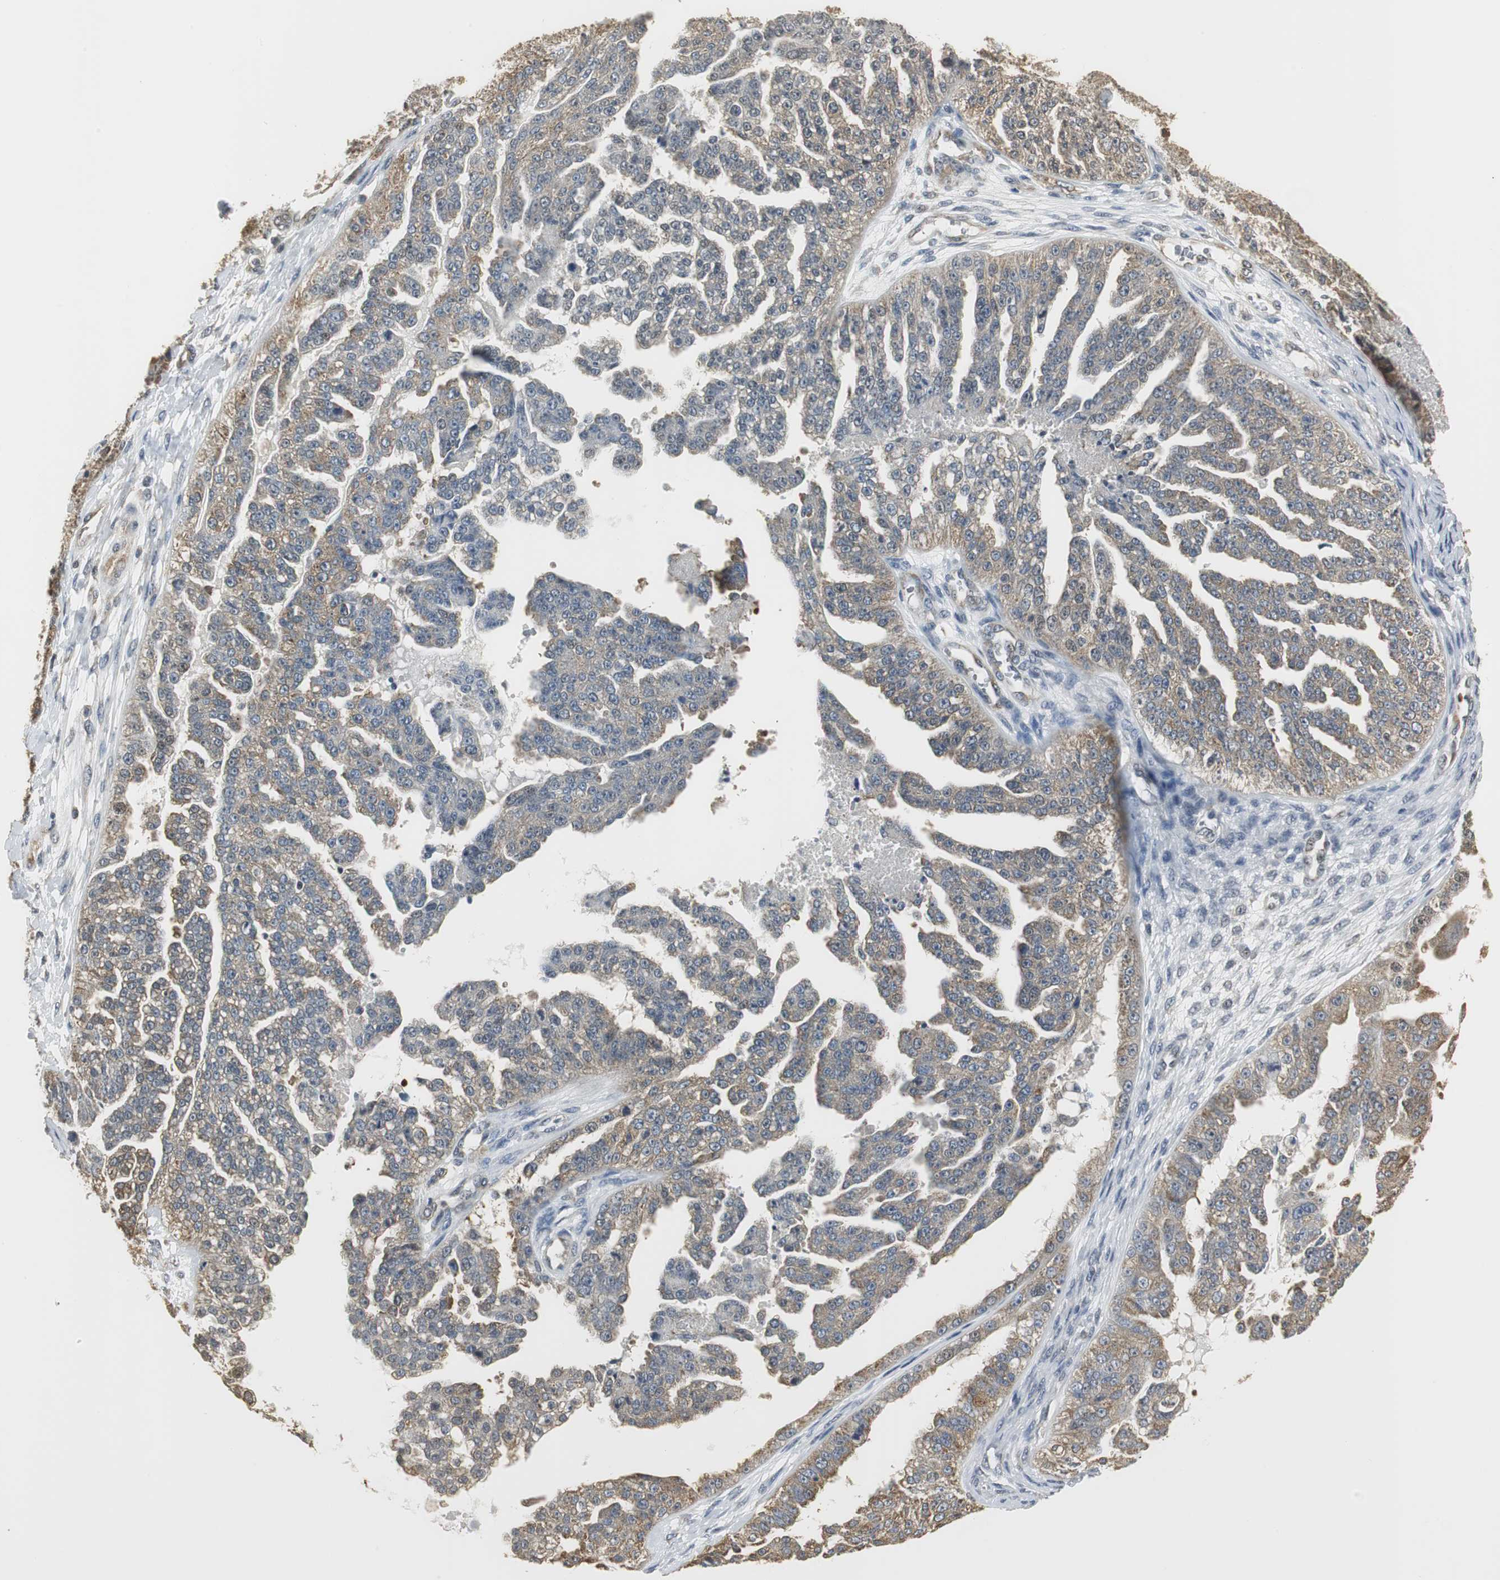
{"staining": {"intensity": "weak", "quantity": ">75%", "location": "cytoplasmic/membranous"}, "tissue": "ovarian cancer", "cell_type": "Tumor cells", "image_type": "cancer", "snomed": [{"axis": "morphology", "description": "Carcinoma, NOS"}, {"axis": "topography", "description": "Soft tissue"}, {"axis": "topography", "description": "Ovary"}], "caption": "Protein analysis of ovarian cancer tissue reveals weak cytoplasmic/membranous positivity in about >75% of tumor cells. The protein is shown in brown color, while the nuclei are stained blue.", "gene": "CCT5", "patient": {"sex": "female", "age": 54}}